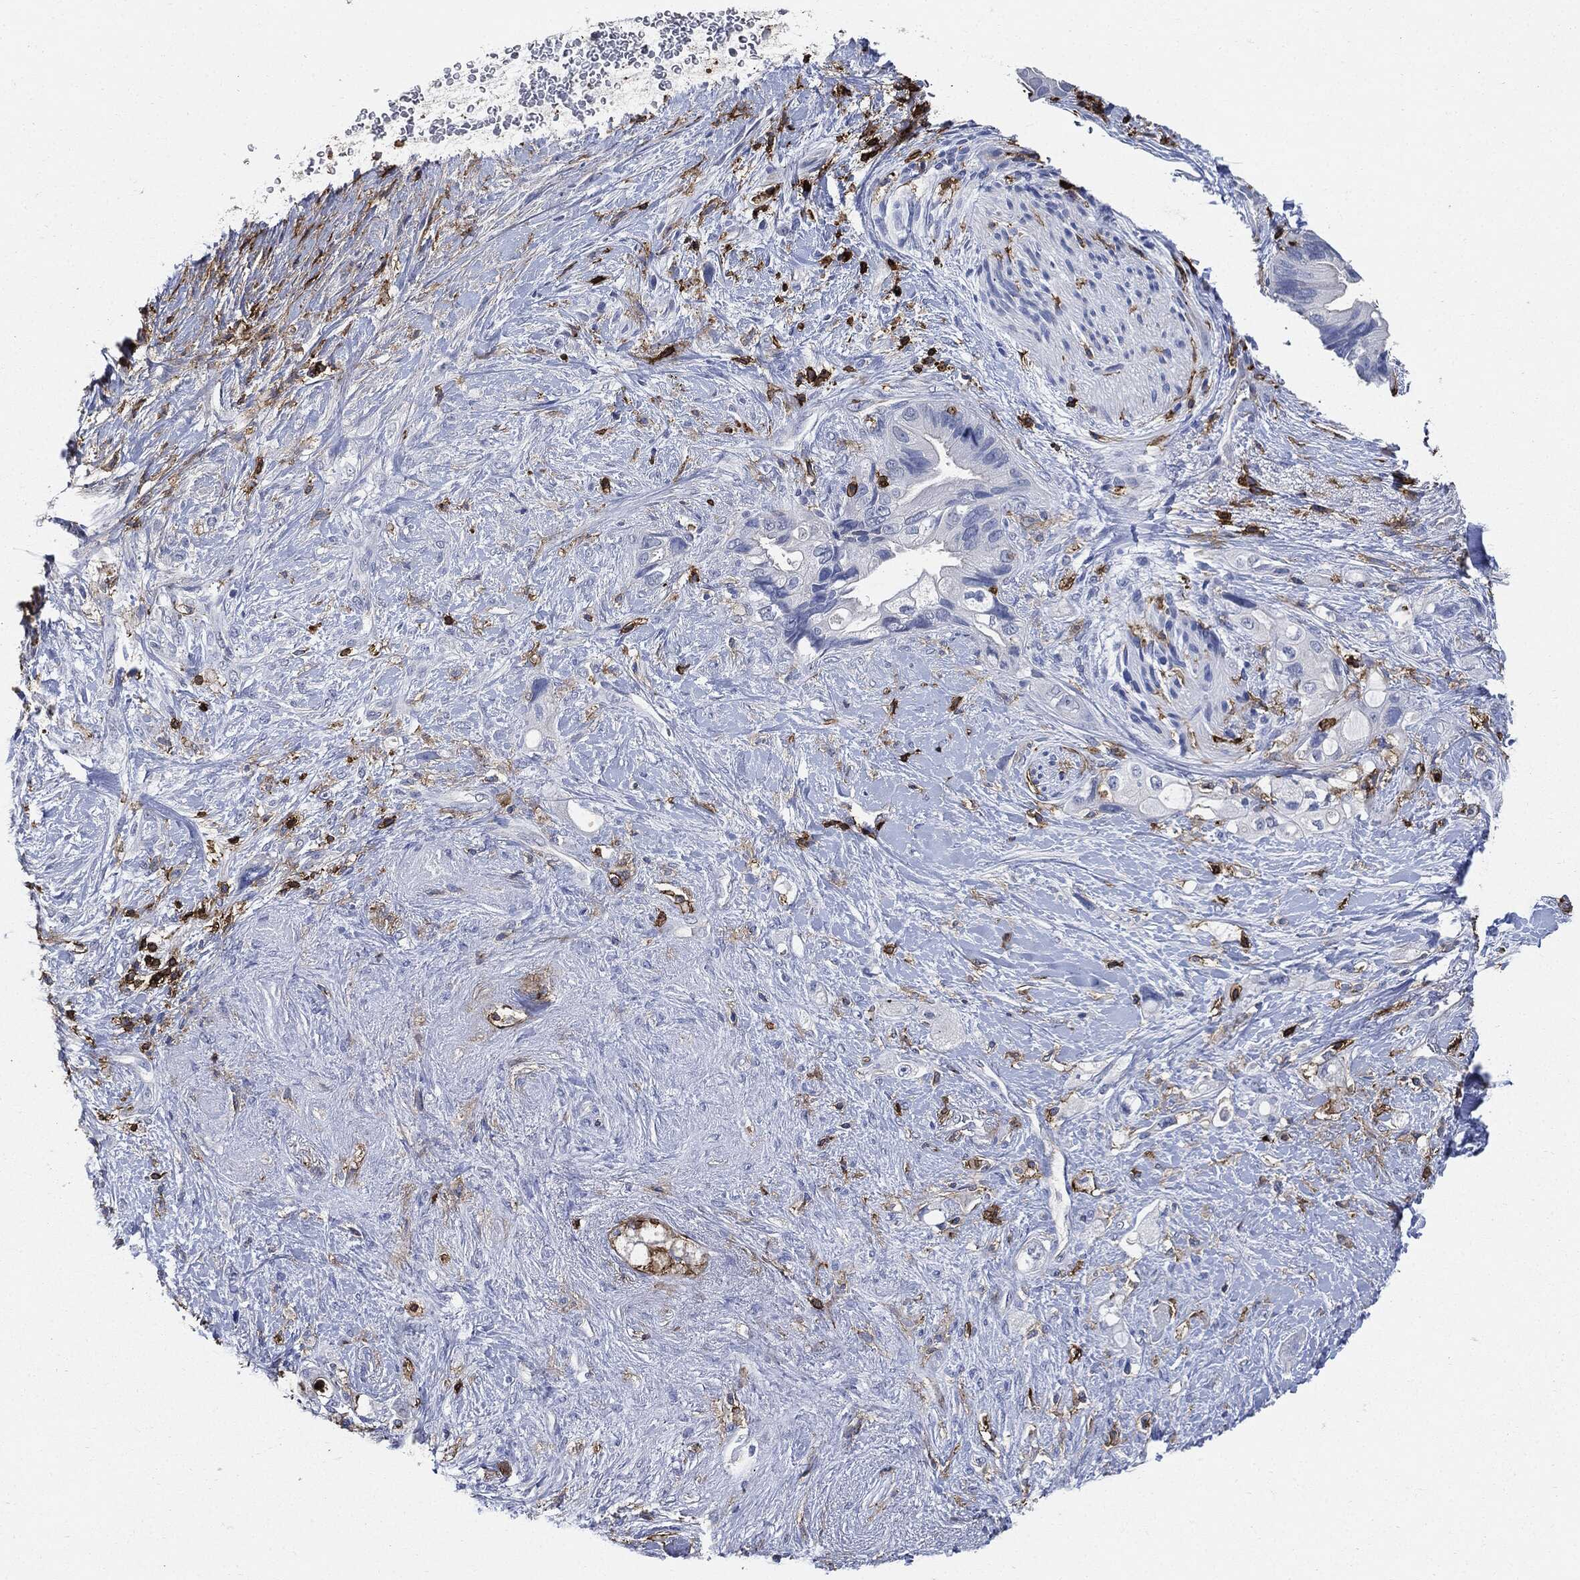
{"staining": {"intensity": "negative", "quantity": "none", "location": "none"}, "tissue": "pancreatic cancer", "cell_type": "Tumor cells", "image_type": "cancer", "snomed": [{"axis": "morphology", "description": "Adenocarcinoma, NOS"}, {"axis": "topography", "description": "Pancreas"}], "caption": "Immunohistochemistry (IHC) photomicrograph of neoplastic tissue: pancreatic adenocarcinoma stained with DAB (3,3'-diaminobenzidine) shows no significant protein expression in tumor cells.", "gene": "PTPRC", "patient": {"sex": "female", "age": 56}}